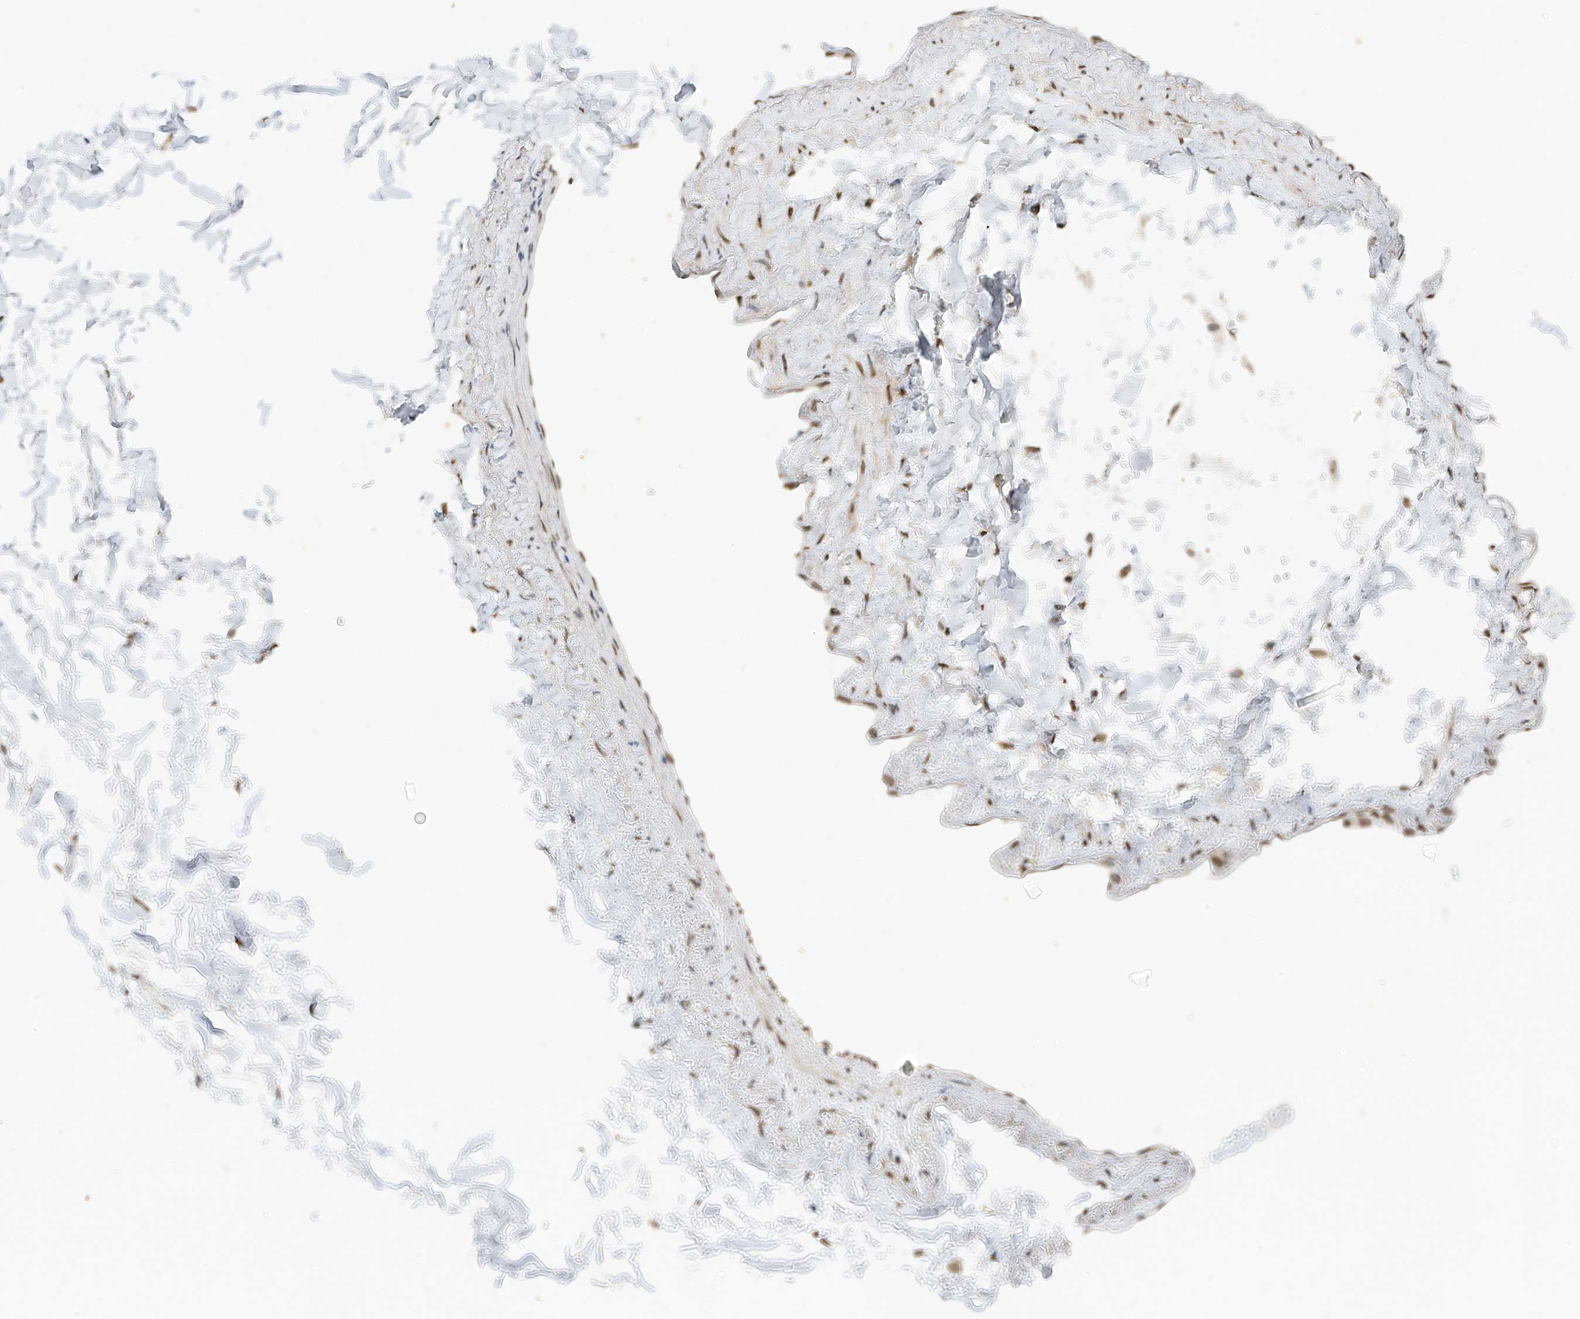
{"staining": {"intensity": "negative", "quantity": "none", "location": "none"}, "tissue": "adipose tissue", "cell_type": "Adipocytes", "image_type": "normal", "snomed": [{"axis": "morphology", "description": "Normal tissue, NOS"}, {"axis": "topography", "description": "Cartilage tissue"}, {"axis": "topography", "description": "Bronchus"}], "caption": "High power microscopy histopathology image of an immunohistochemistry photomicrograph of unremarkable adipose tissue, revealing no significant staining in adipocytes.", "gene": "STARD9", "patient": {"sex": "female", "age": 73}}